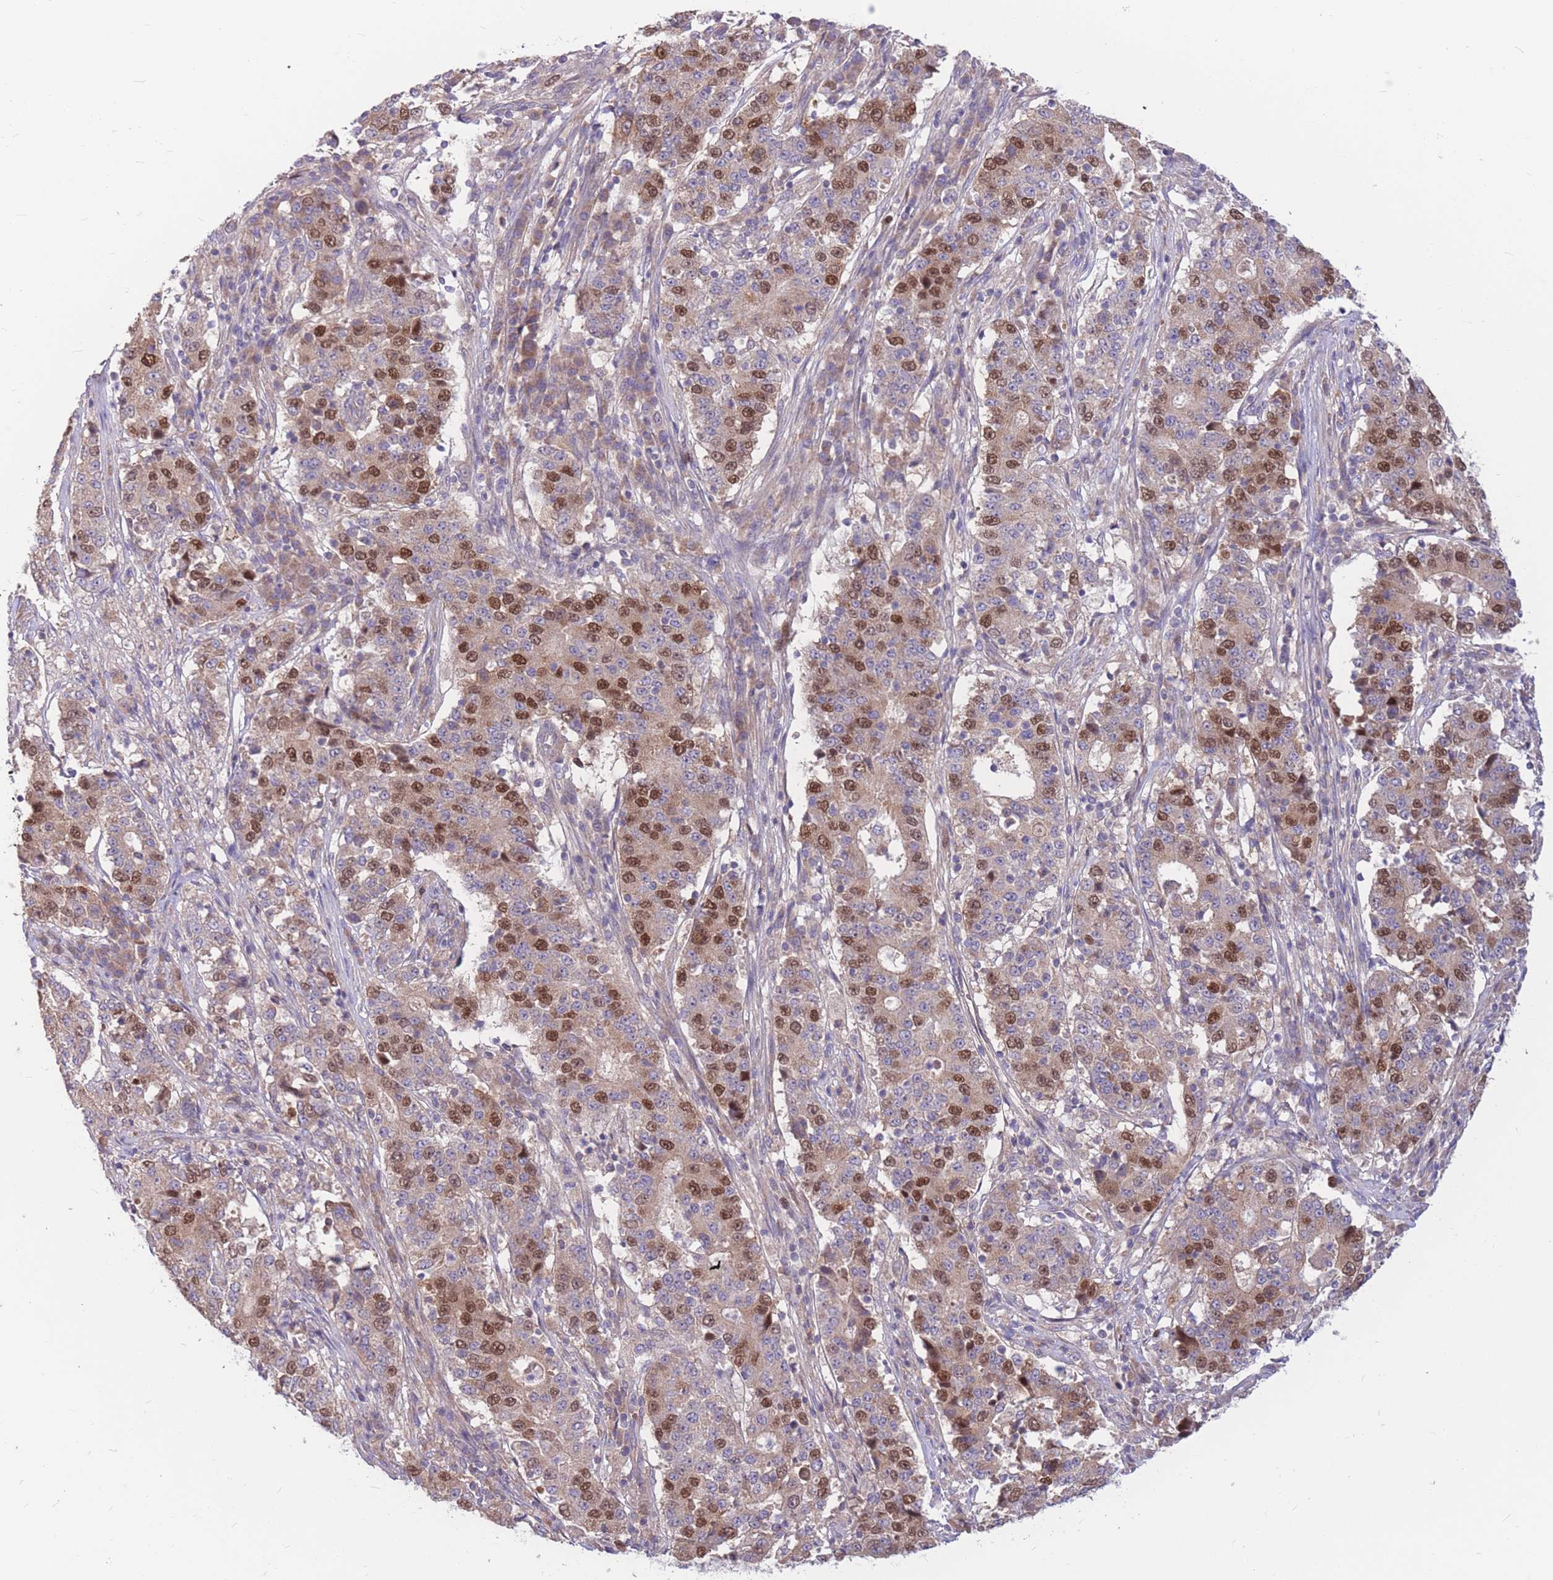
{"staining": {"intensity": "strong", "quantity": "25%-75%", "location": "nuclear"}, "tissue": "stomach cancer", "cell_type": "Tumor cells", "image_type": "cancer", "snomed": [{"axis": "morphology", "description": "Adenocarcinoma, NOS"}, {"axis": "topography", "description": "Stomach"}], "caption": "Strong nuclear staining for a protein is identified in approximately 25%-75% of tumor cells of stomach cancer using immunohistochemistry (IHC).", "gene": "GMNN", "patient": {"sex": "male", "age": 59}}